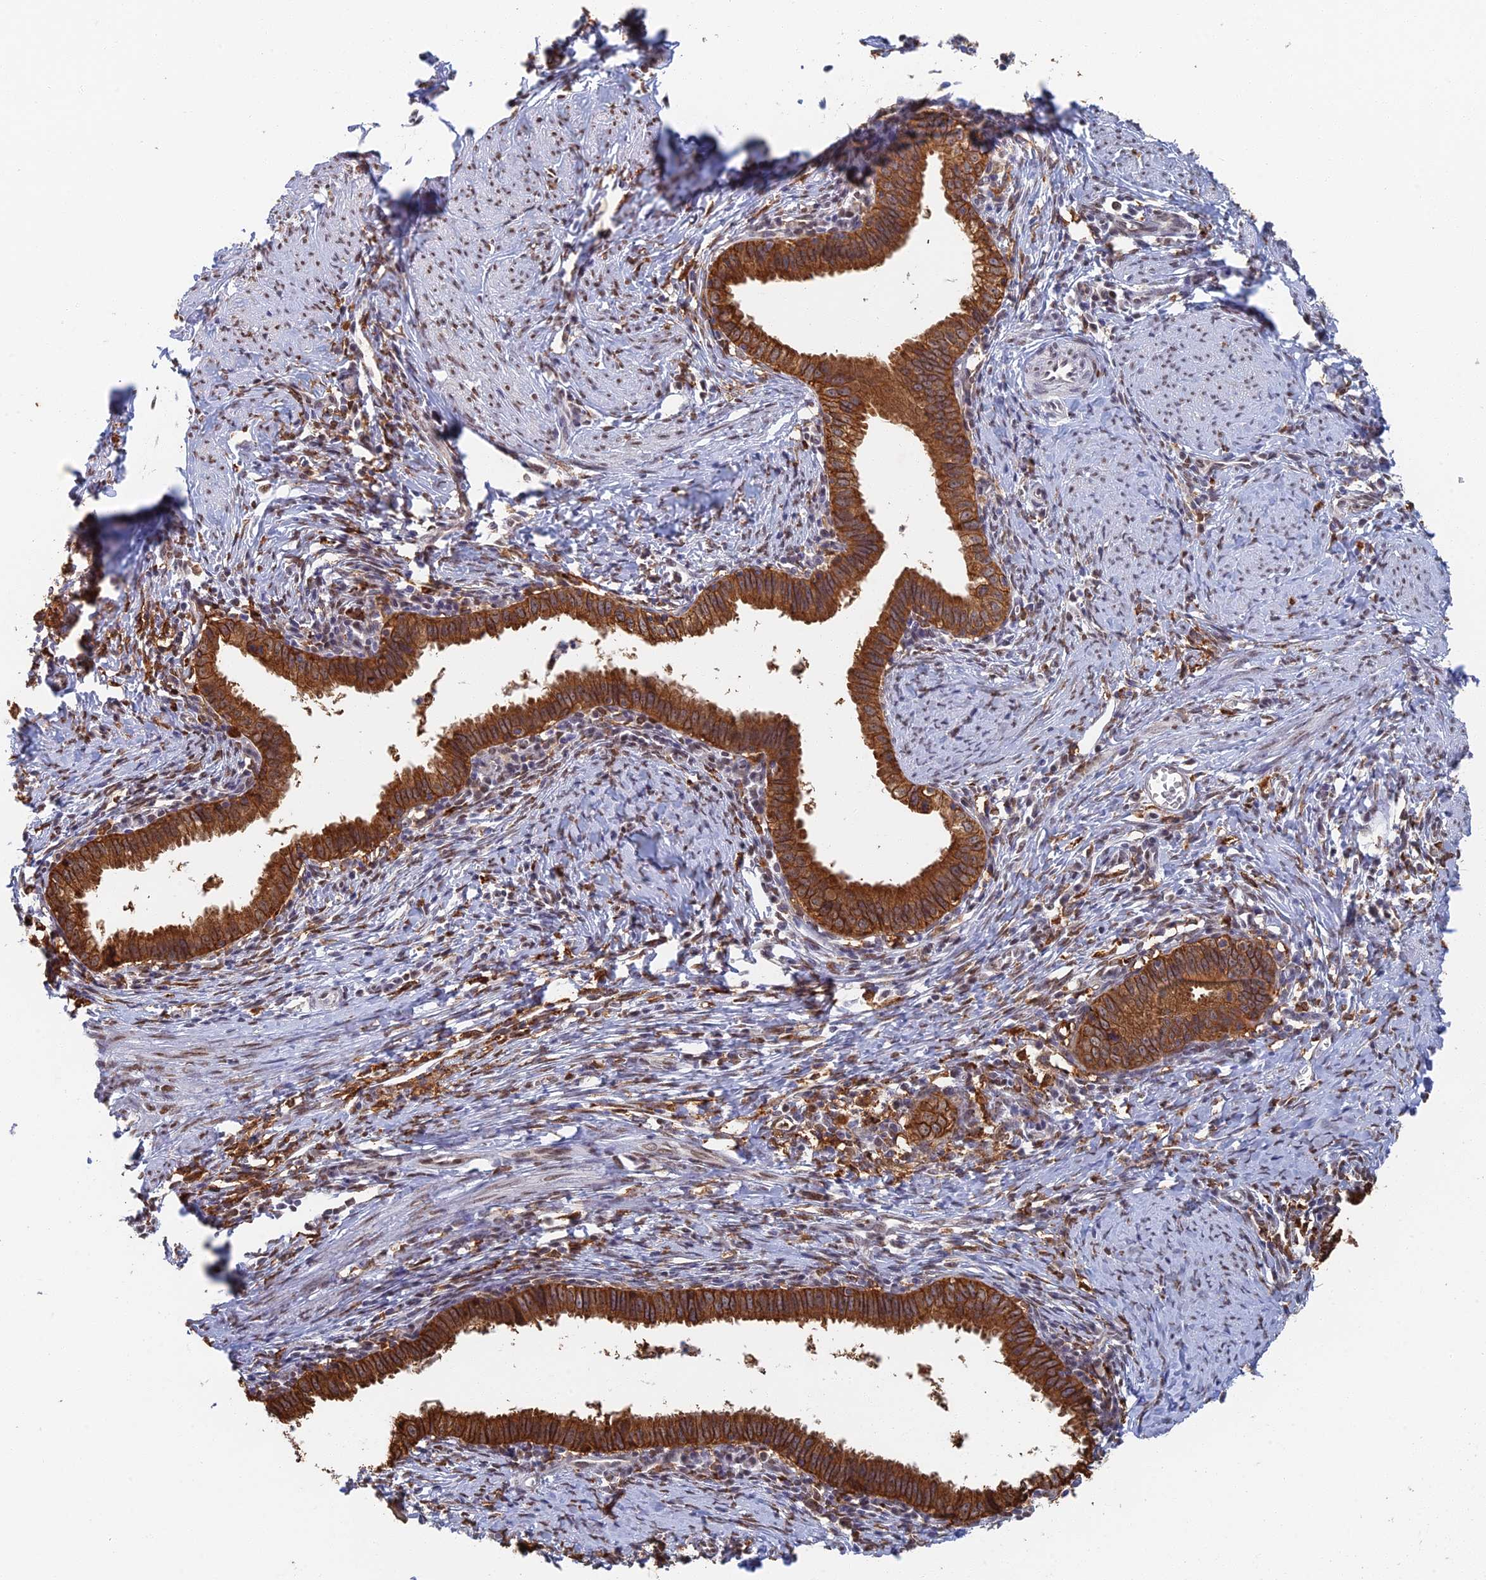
{"staining": {"intensity": "strong", "quantity": ">75%", "location": "cytoplasmic/membranous"}, "tissue": "cervical cancer", "cell_type": "Tumor cells", "image_type": "cancer", "snomed": [{"axis": "morphology", "description": "Adenocarcinoma, NOS"}, {"axis": "topography", "description": "Cervix"}], "caption": "Protein expression analysis of human adenocarcinoma (cervical) reveals strong cytoplasmic/membranous staining in about >75% of tumor cells. The staining was performed using DAB, with brown indicating positive protein expression. Nuclei are stained blue with hematoxylin.", "gene": "GPATCH1", "patient": {"sex": "female", "age": 36}}